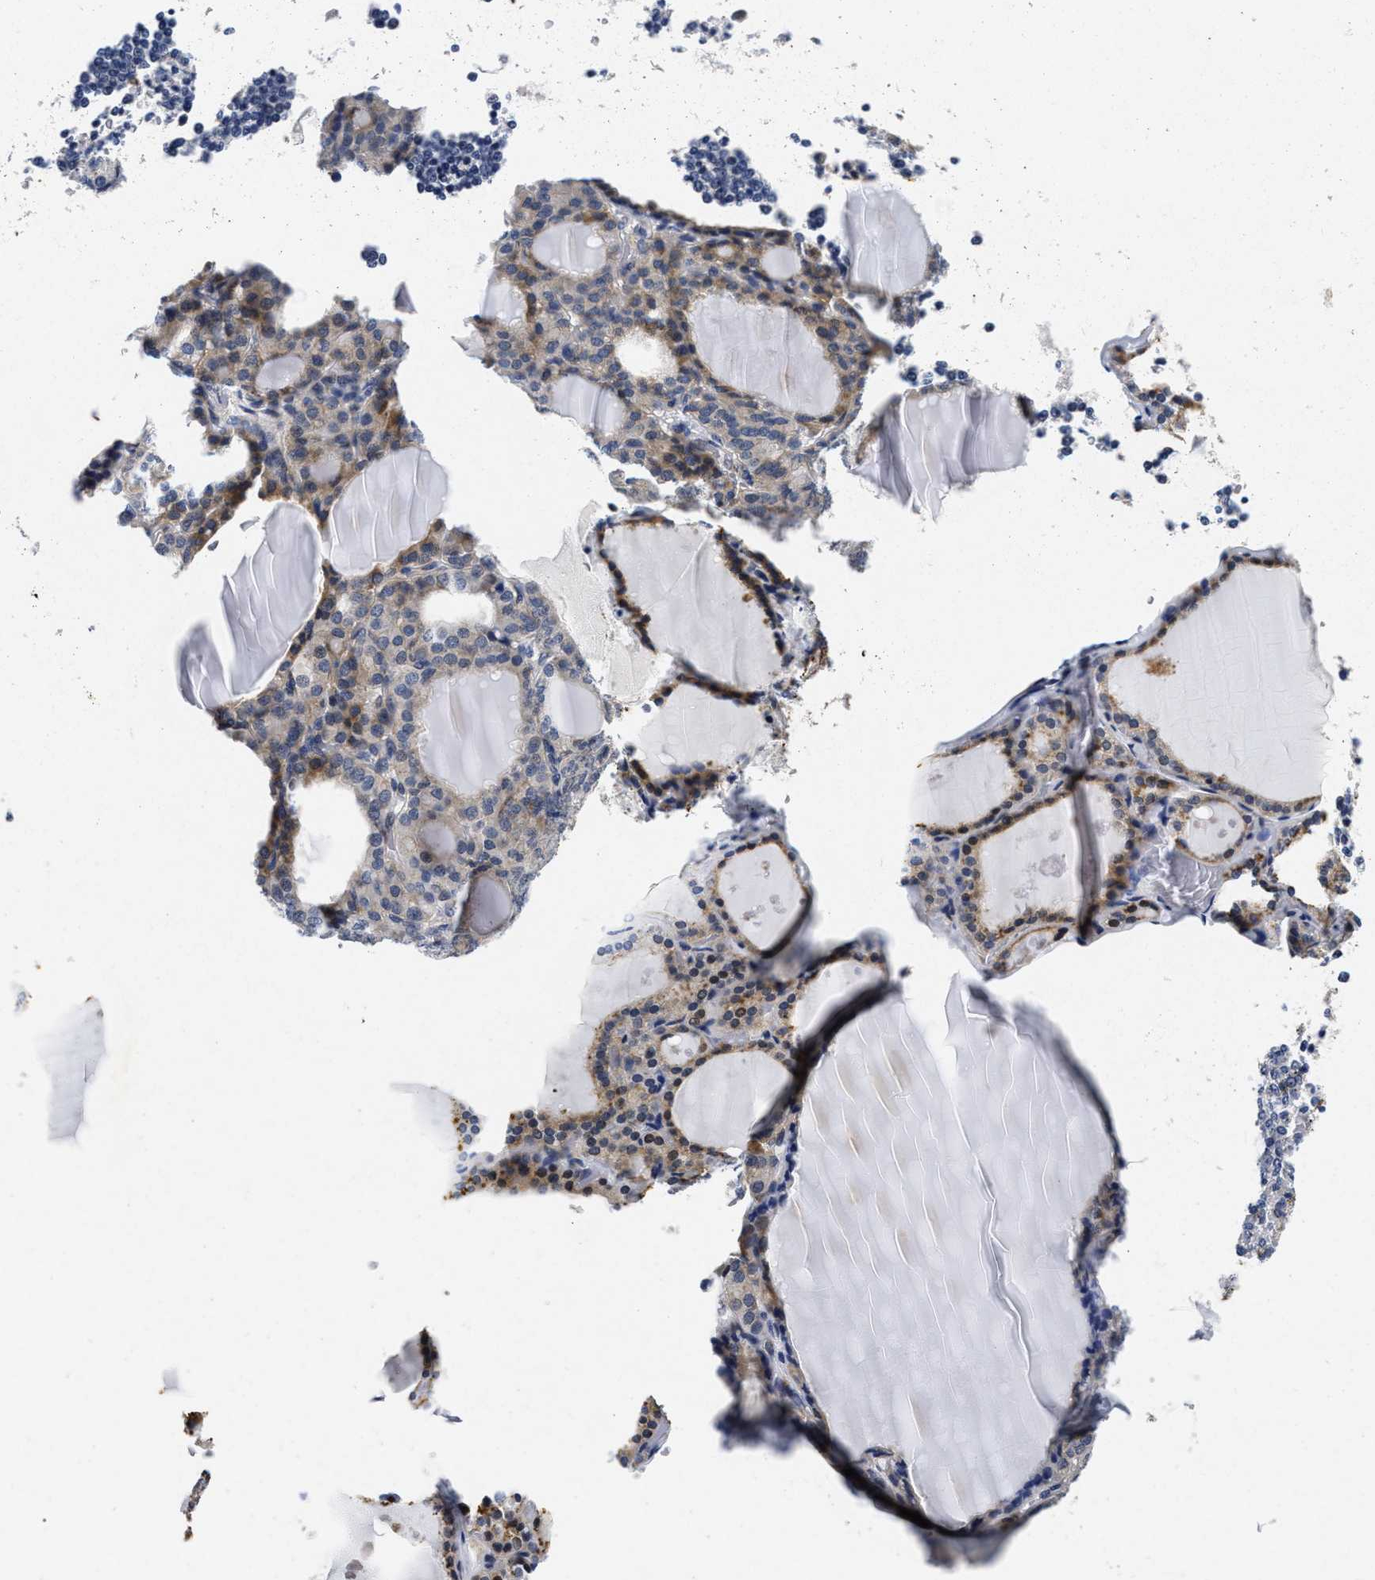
{"staining": {"intensity": "moderate", "quantity": "25%-75%", "location": "cytoplasmic/membranous"}, "tissue": "thyroid gland", "cell_type": "Glandular cells", "image_type": "normal", "snomed": [{"axis": "morphology", "description": "Normal tissue, NOS"}, {"axis": "topography", "description": "Thyroid gland"}], "caption": "Immunohistochemical staining of unremarkable human thyroid gland reveals medium levels of moderate cytoplasmic/membranous expression in about 25%-75% of glandular cells.", "gene": "LAD1", "patient": {"sex": "male", "age": 56}}